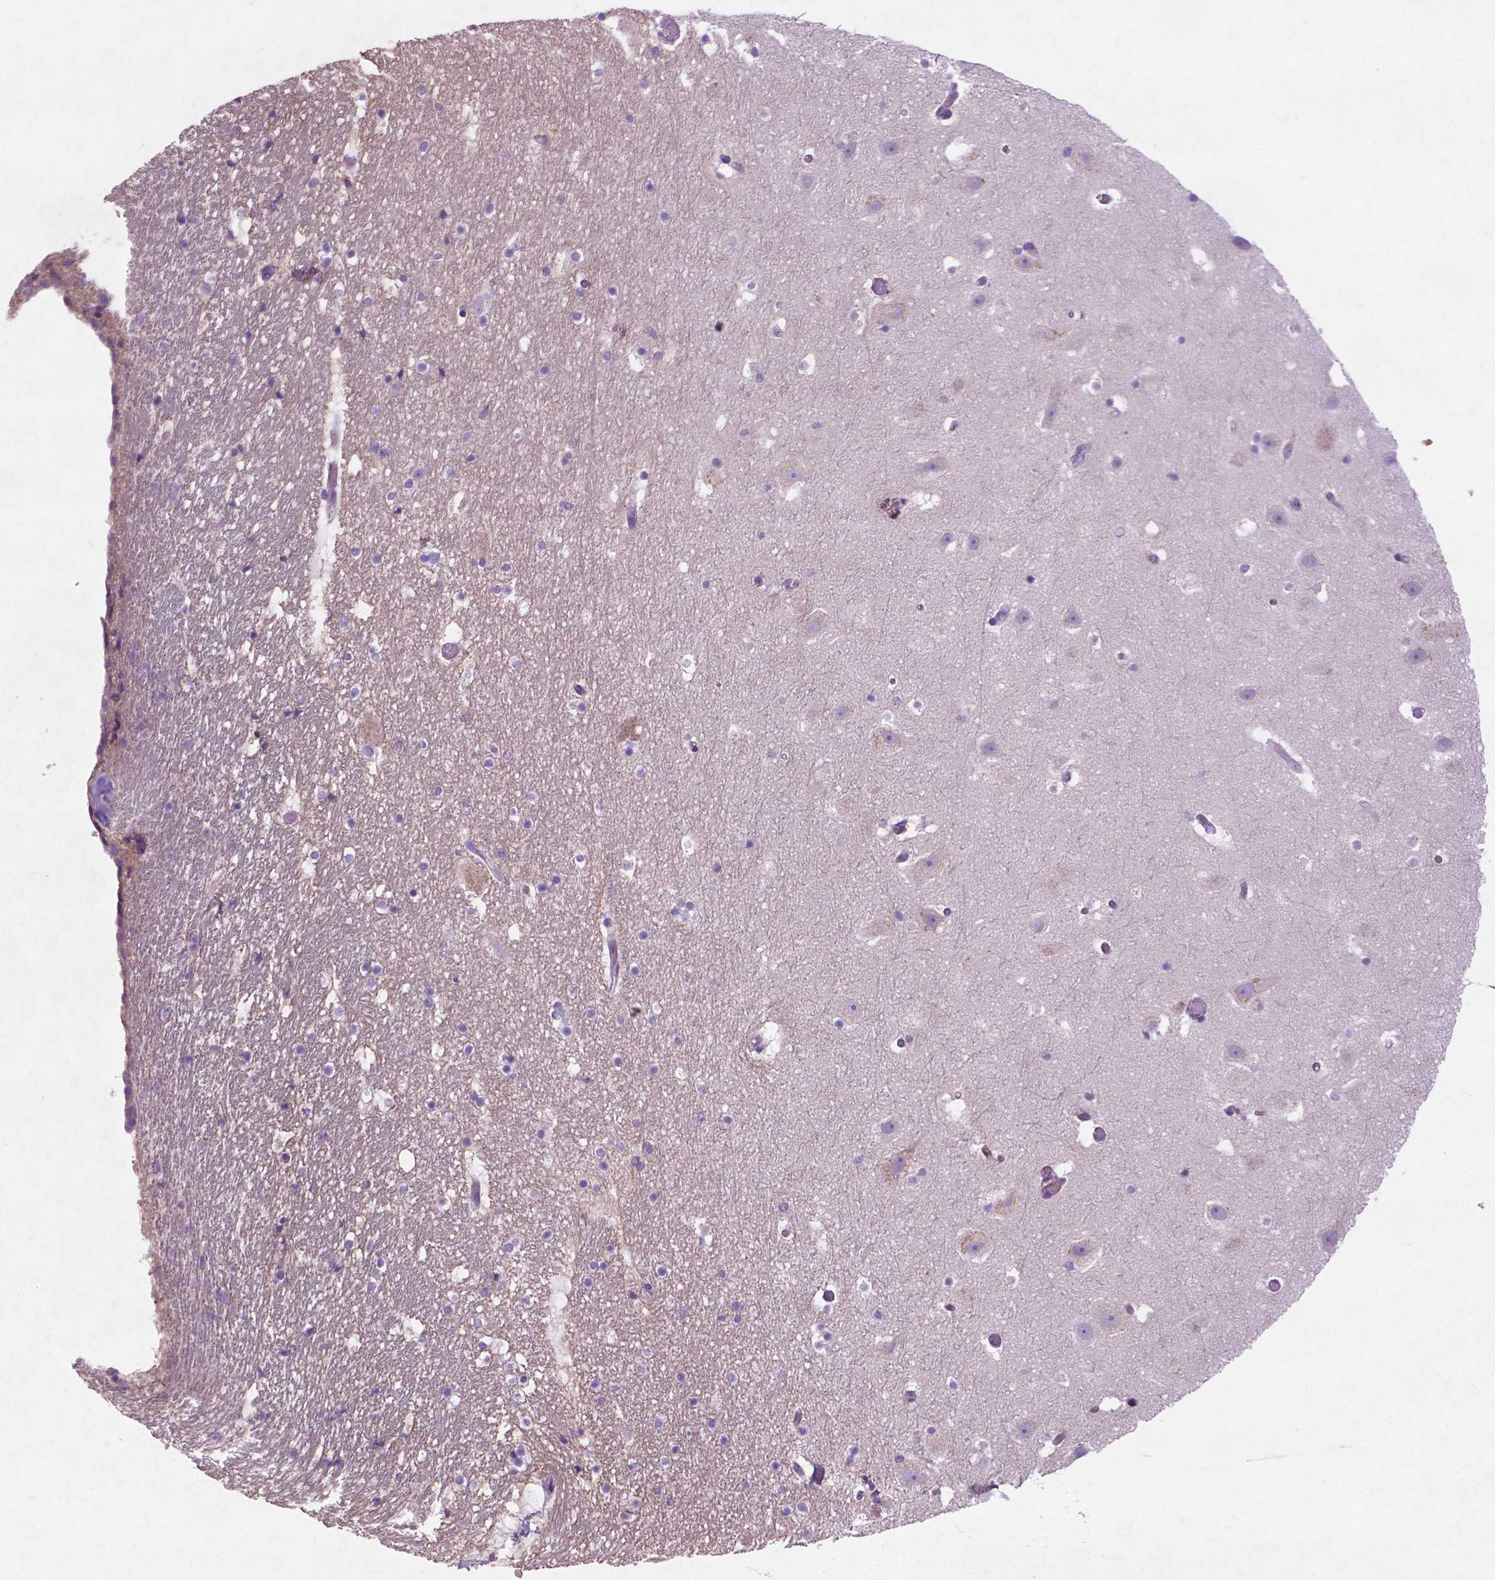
{"staining": {"intensity": "negative", "quantity": "none", "location": "none"}, "tissue": "hippocampus", "cell_type": "Glial cells", "image_type": "normal", "snomed": [{"axis": "morphology", "description": "Normal tissue, NOS"}, {"axis": "topography", "description": "Hippocampus"}], "caption": "IHC photomicrograph of unremarkable hippocampus: human hippocampus stained with DAB (3,3'-diaminobenzidine) demonstrates no significant protein positivity in glial cells. (DAB (3,3'-diaminobenzidine) immunohistochemistry with hematoxylin counter stain).", "gene": "ATG4D", "patient": {"sex": "male", "age": 26}}